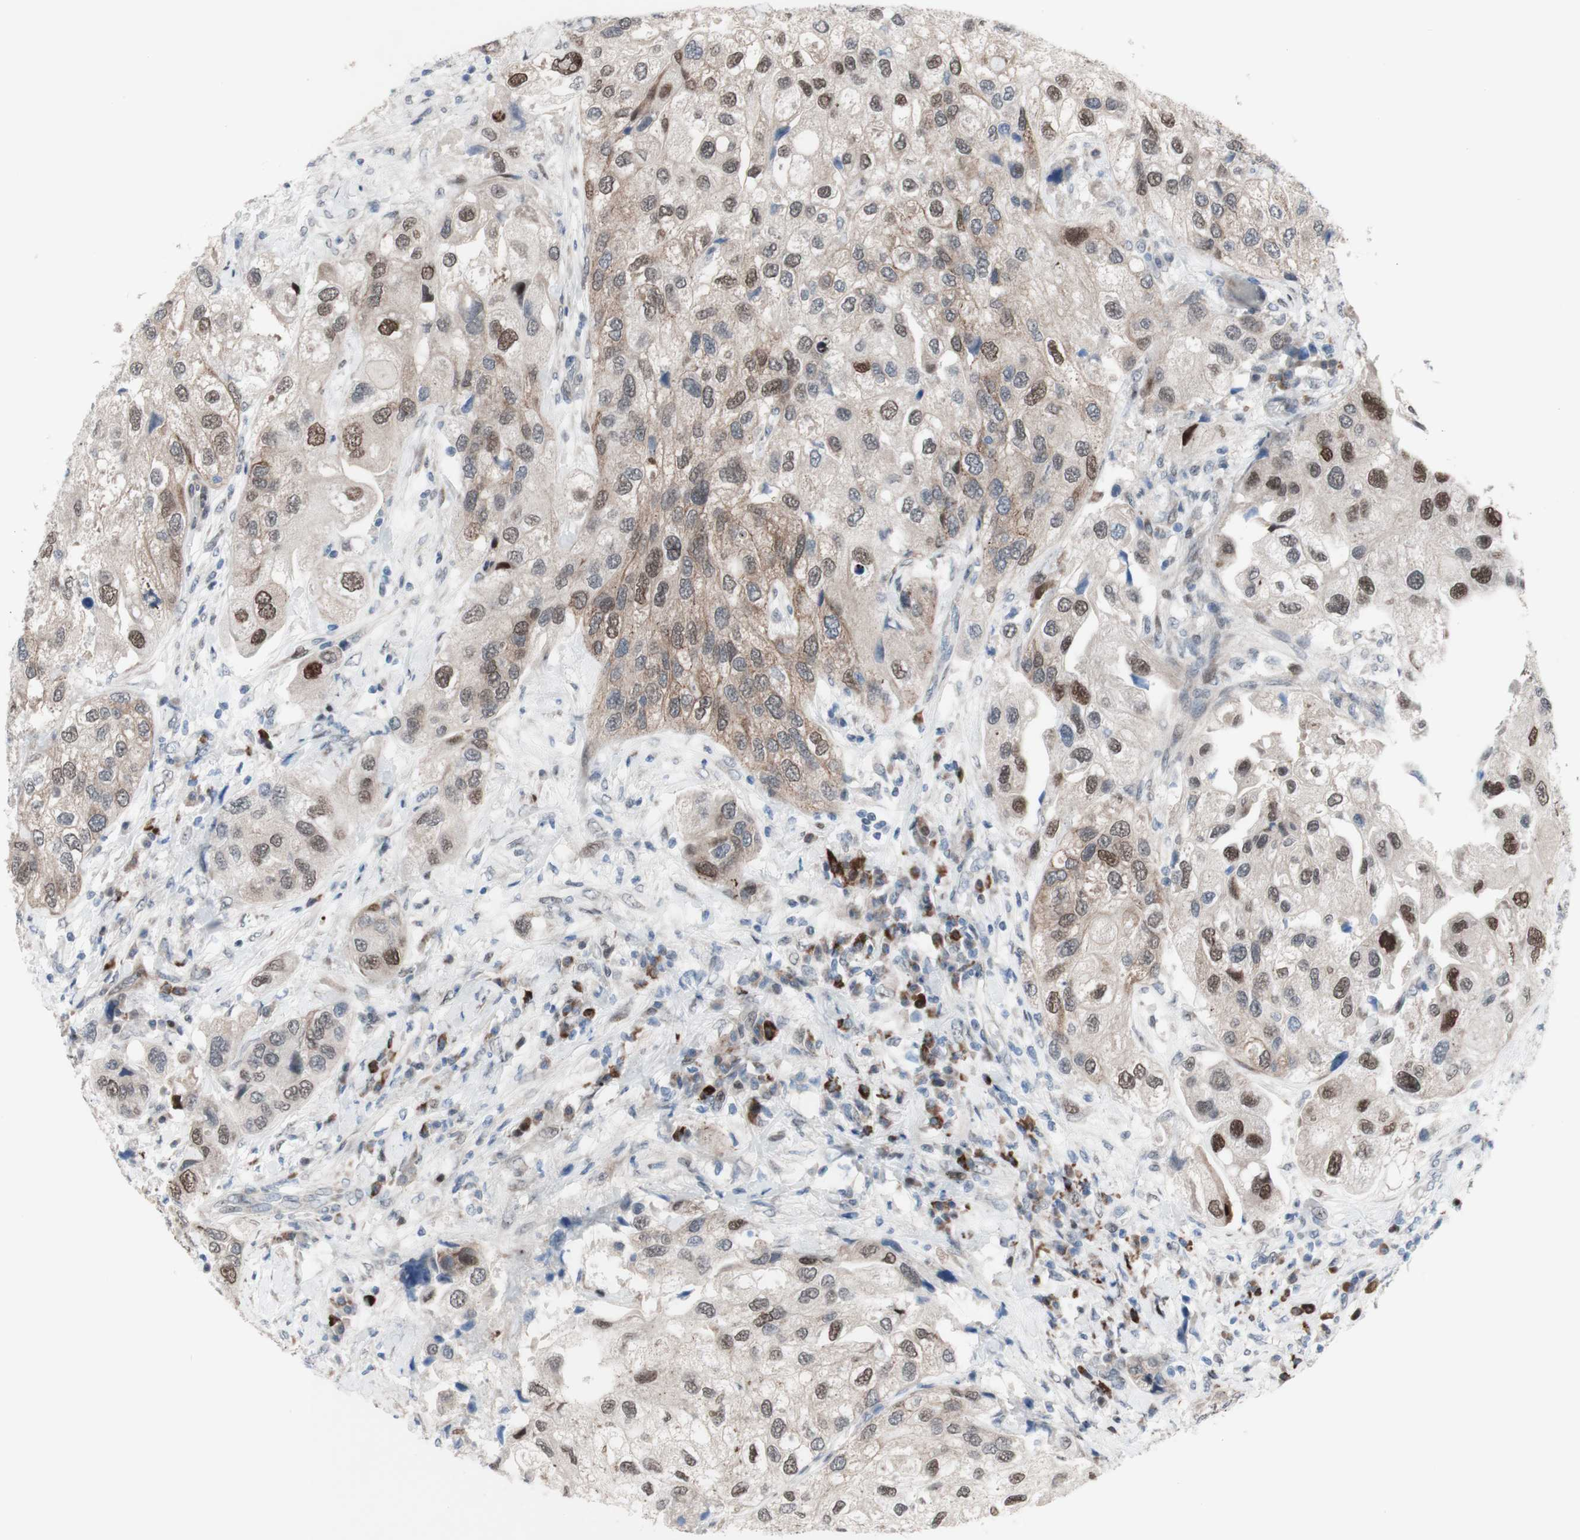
{"staining": {"intensity": "weak", "quantity": "<25%", "location": "nuclear"}, "tissue": "urothelial cancer", "cell_type": "Tumor cells", "image_type": "cancer", "snomed": [{"axis": "morphology", "description": "Urothelial carcinoma, High grade"}, {"axis": "topography", "description": "Urinary bladder"}], "caption": "Urothelial carcinoma (high-grade) was stained to show a protein in brown. There is no significant positivity in tumor cells. The staining was performed using DAB (3,3'-diaminobenzidine) to visualize the protein expression in brown, while the nuclei were stained in blue with hematoxylin (Magnification: 20x).", "gene": "PHTF2", "patient": {"sex": "female", "age": 64}}